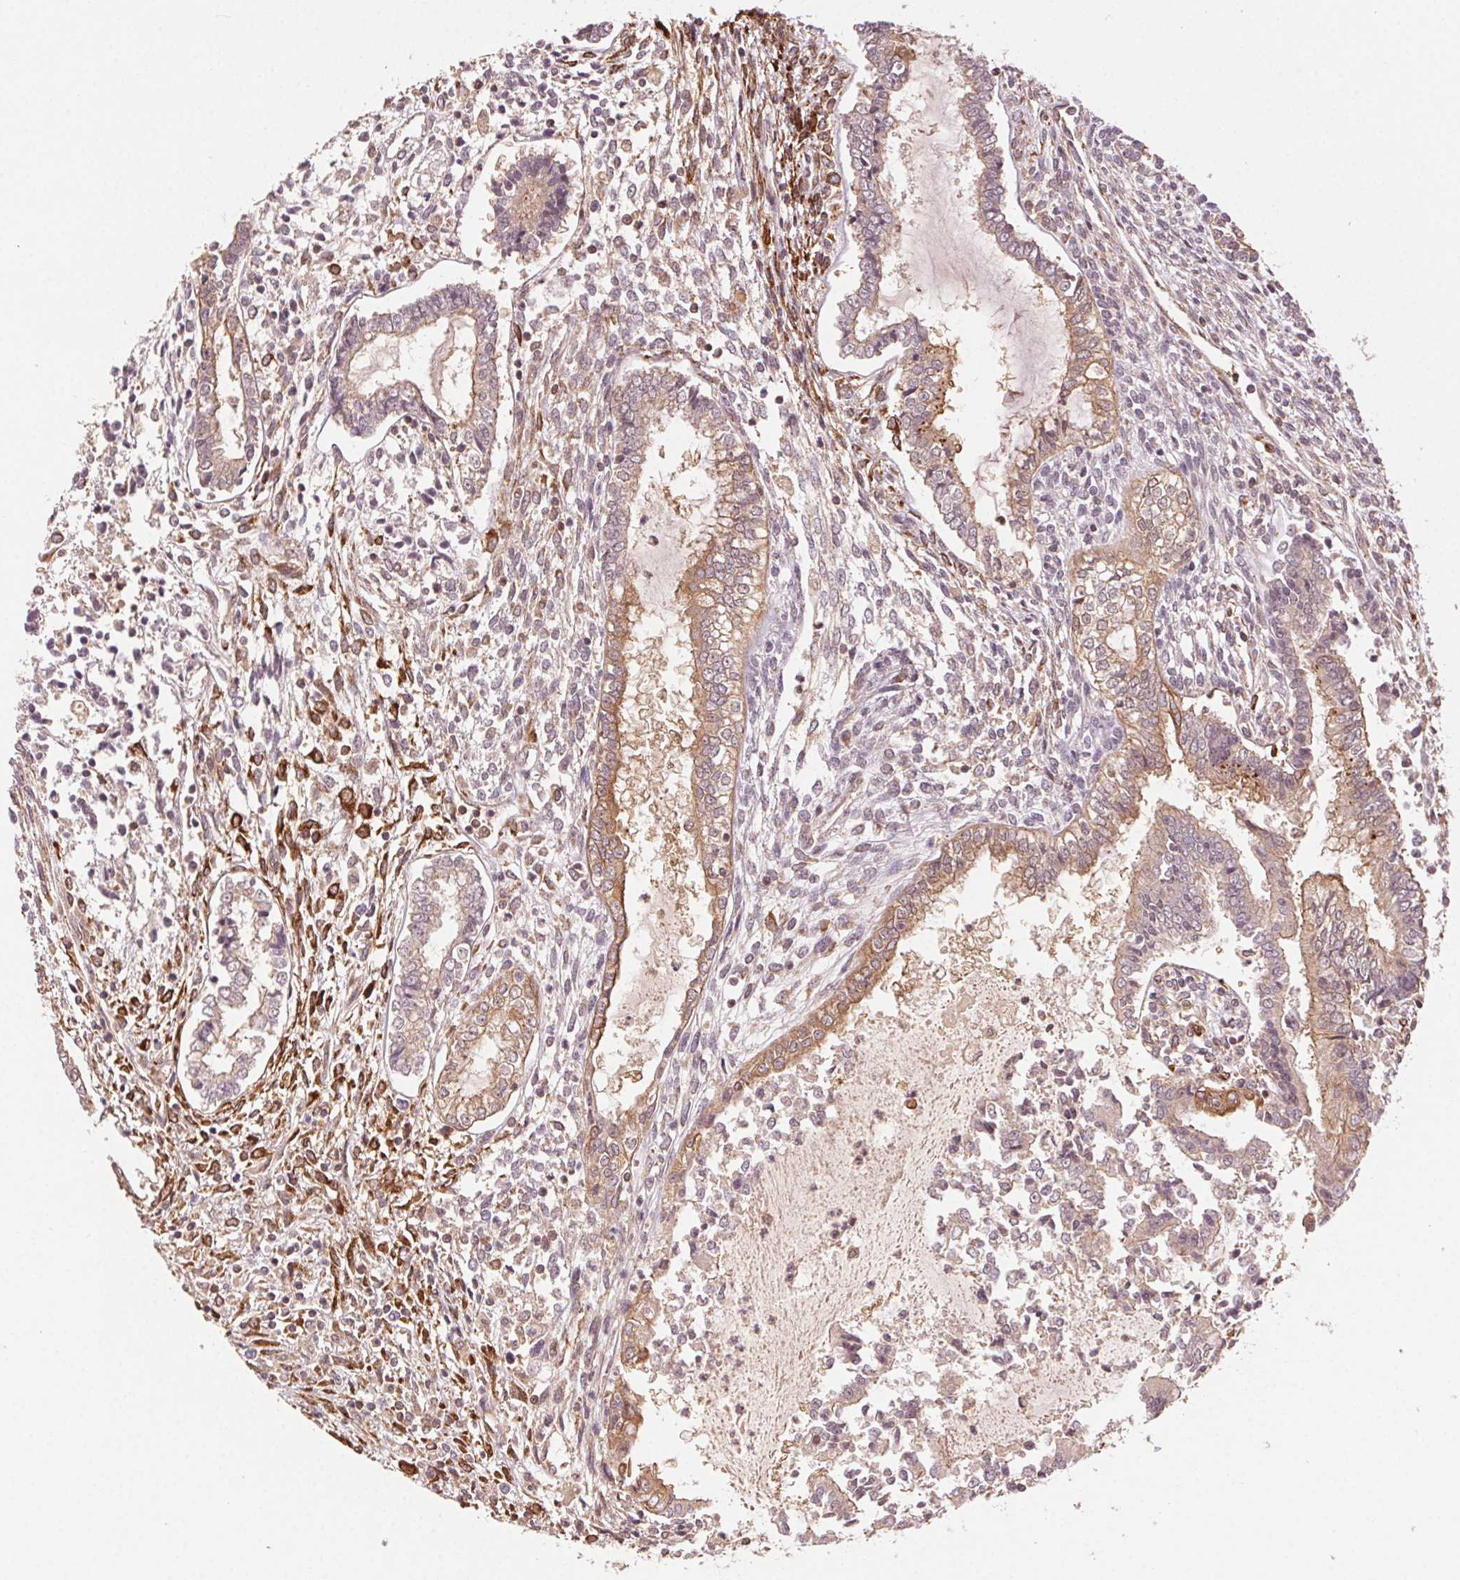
{"staining": {"intensity": "moderate", "quantity": "25%-75%", "location": "cytoplasmic/membranous"}, "tissue": "testis cancer", "cell_type": "Tumor cells", "image_type": "cancer", "snomed": [{"axis": "morphology", "description": "Carcinoma, Embryonal, NOS"}, {"axis": "topography", "description": "Testis"}], "caption": "A brown stain highlights moderate cytoplasmic/membranous expression of a protein in human testis cancer (embryonal carcinoma) tumor cells.", "gene": "KLHL15", "patient": {"sex": "male", "age": 37}}